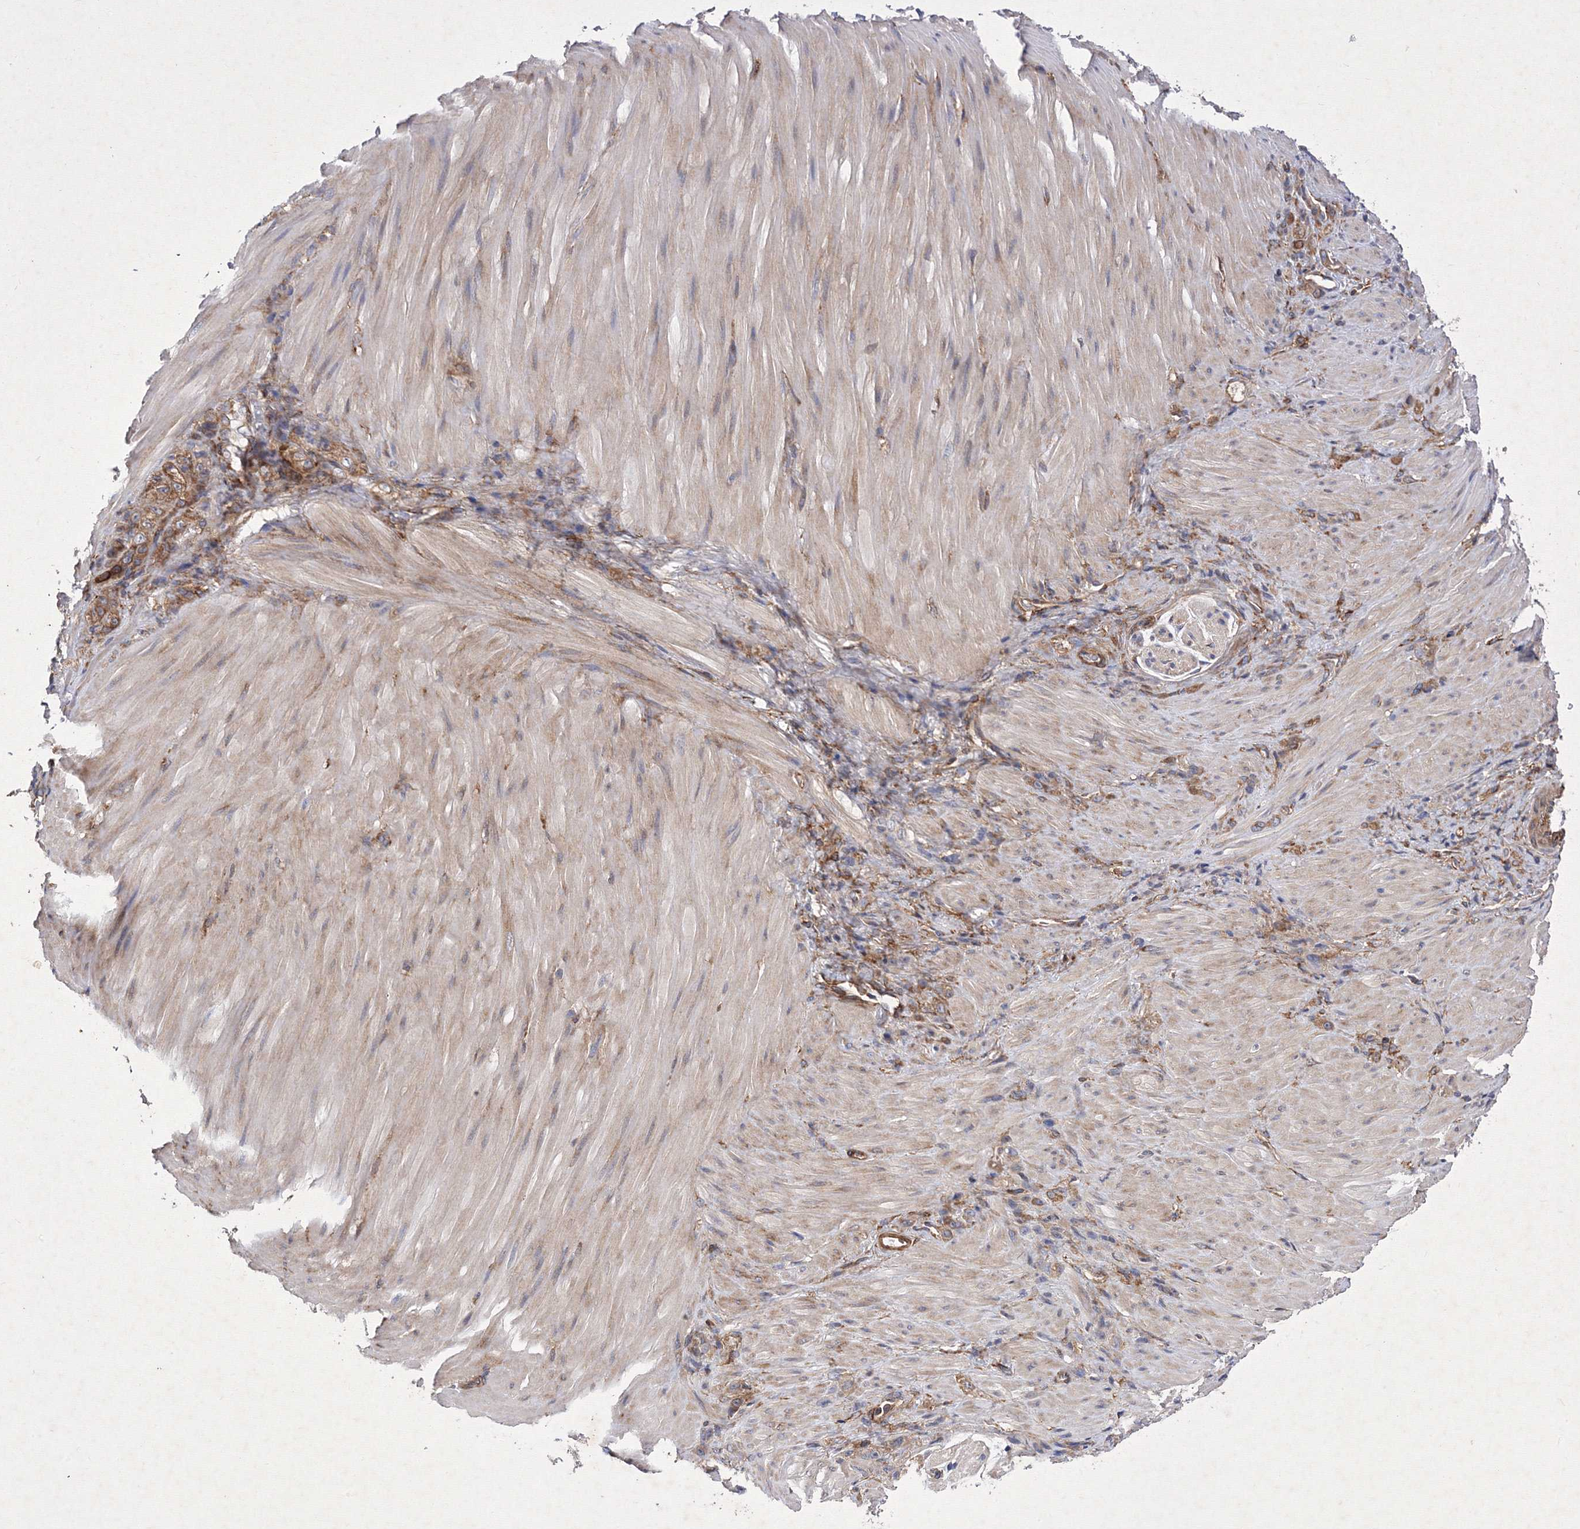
{"staining": {"intensity": "moderate", "quantity": ">75%", "location": "cytoplasmic/membranous"}, "tissue": "stomach cancer", "cell_type": "Tumor cells", "image_type": "cancer", "snomed": [{"axis": "morphology", "description": "Normal tissue, NOS"}, {"axis": "morphology", "description": "Adenocarcinoma, NOS"}, {"axis": "topography", "description": "Stomach"}], "caption": "Brown immunohistochemical staining in adenocarcinoma (stomach) reveals moderate cytoplasmic/membranous positivity in approximately >75% of tumor cells. The protein is shown in brown color, while the nuclei are stained blue.", "gene": "SNX18", "patient": {"sex": "male", "age": 82}}